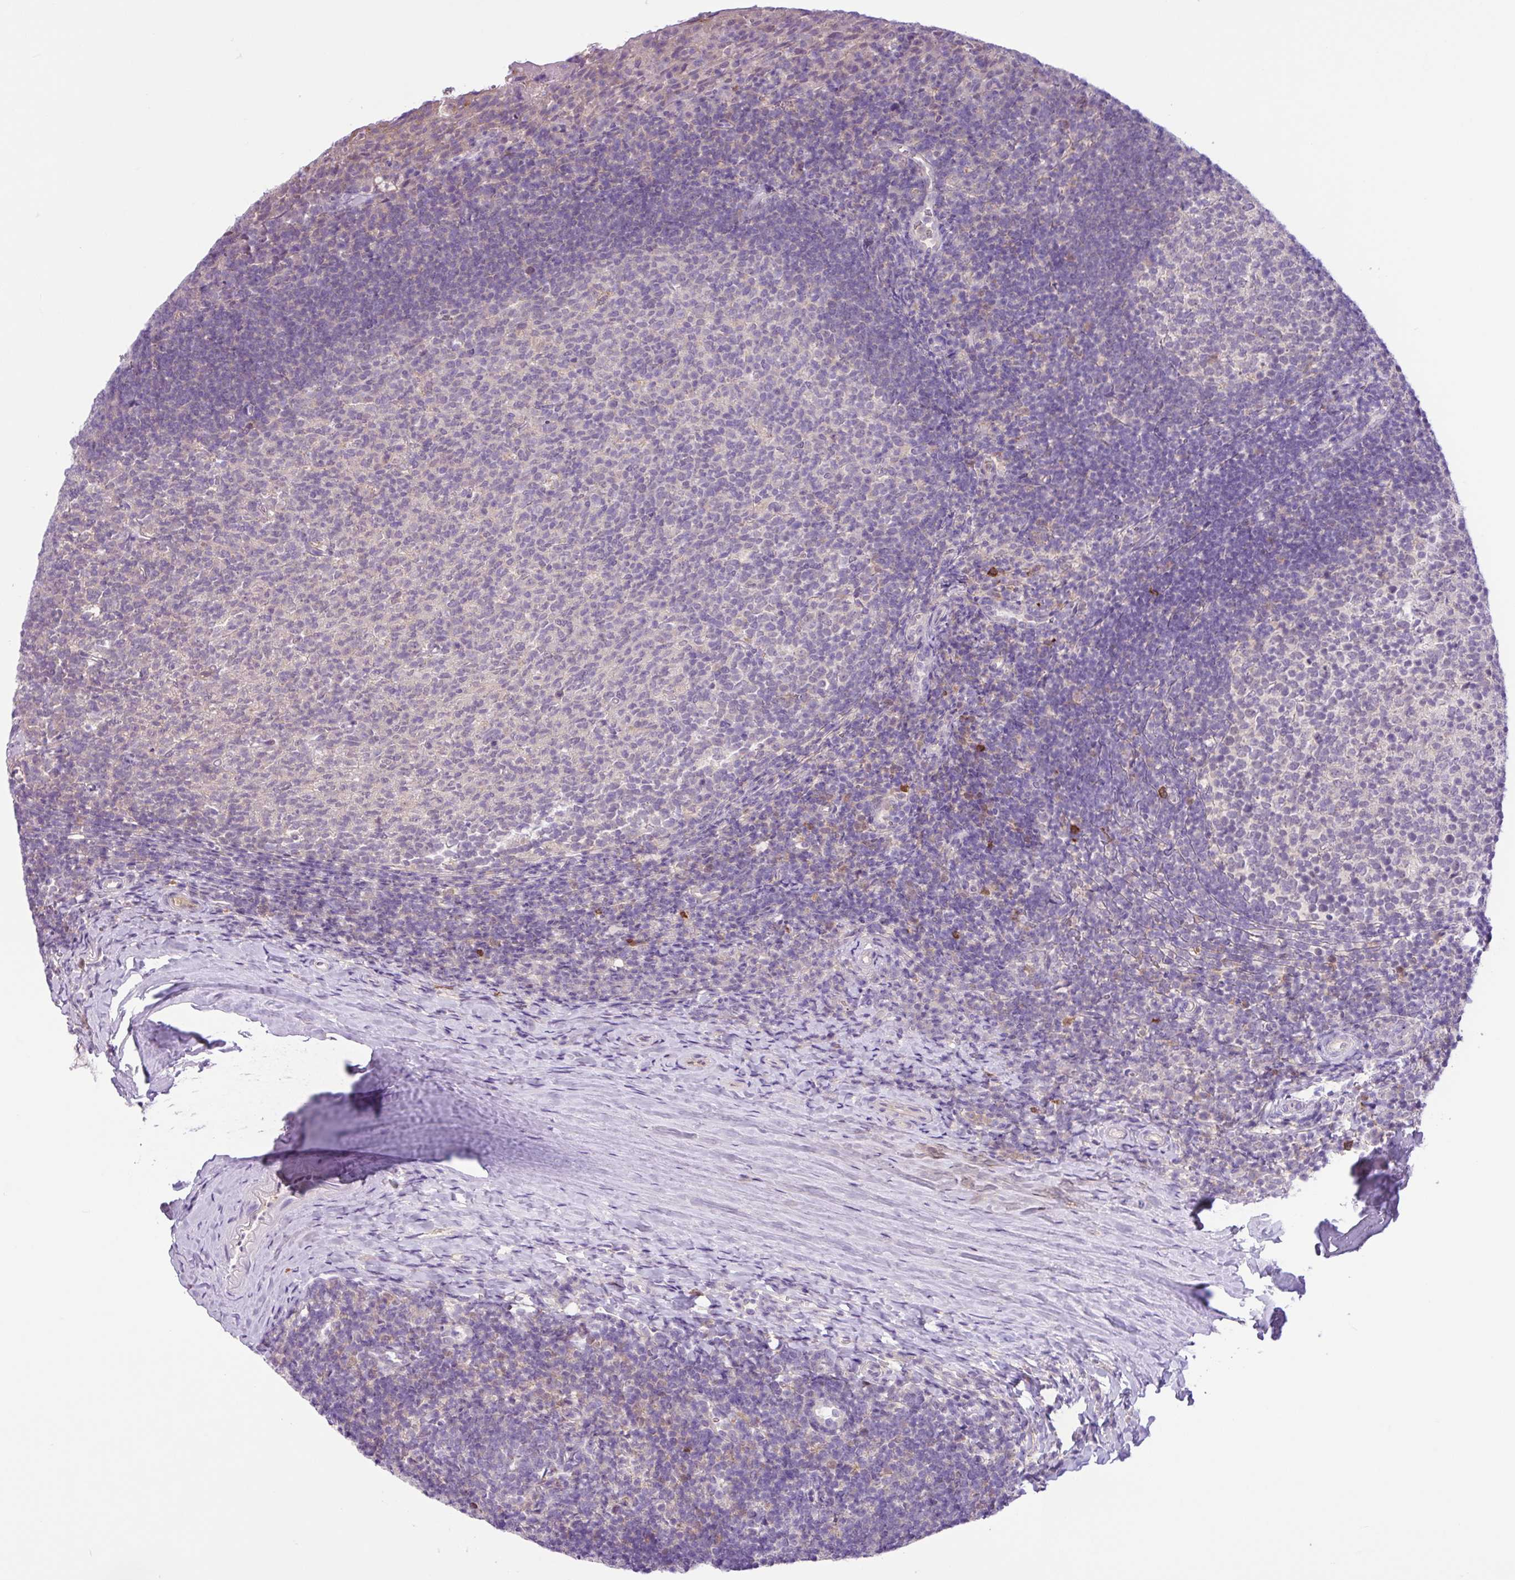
{"staining": {"intensity": "weak", "quantity": "<25%", "location": "nuclear"}, "tissue": "tonsil", "cell_type": "Germinal center cells", "image_type": "normal", "snomed": [{"axis": "morphology", "description": "Normal tissue, NOS"}, {"axis": "topography", "description": "Tonsil"}], "caption": "This is an immunohistochemistry image of normal human tonsil. There is no positivity in germinal center cells.", "gene": "TONSL", "patient": {"sex": "female", "age": 10}}